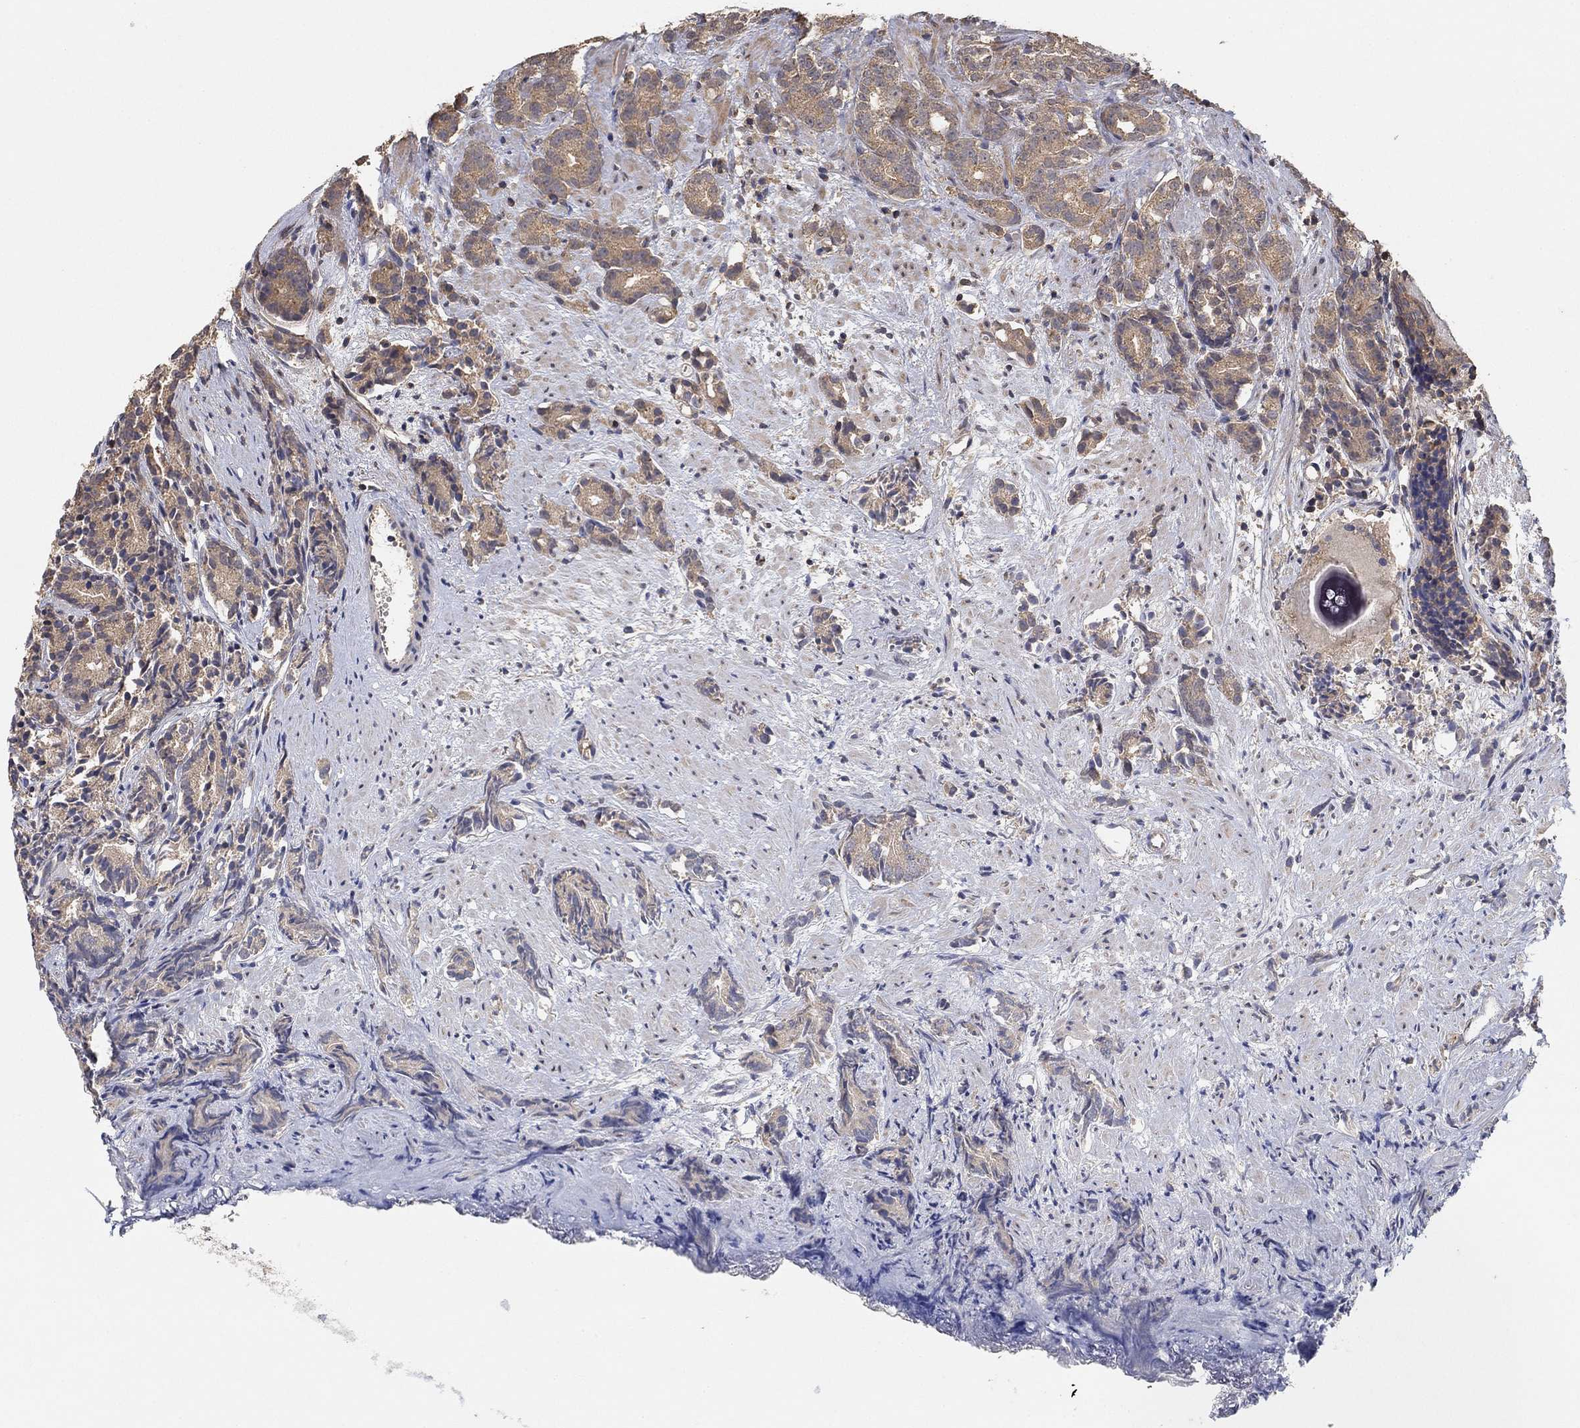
{"staining": {"intensity": "weak", "quantity": "<25%", "location": "cytoplasmic/membranous"}, "tissue": "prostate cancer", "cell_type": "Tumor cells", "image_type": "cancer", "snomed": [{"axis": "morphology", "description": "Adenocarcinoma, High grade"}, {"axis": "topography", "description": "Prostate"}], "caption": "Immunohistochemistry of prostate high-grade adenocarcinoma shows no staining in tumor cells. (Brightfield microscopy of DAB immunohistochemistry at high magnification).", "gene": "CCDC43", "patient": {"sex": "male", "age": 90}}